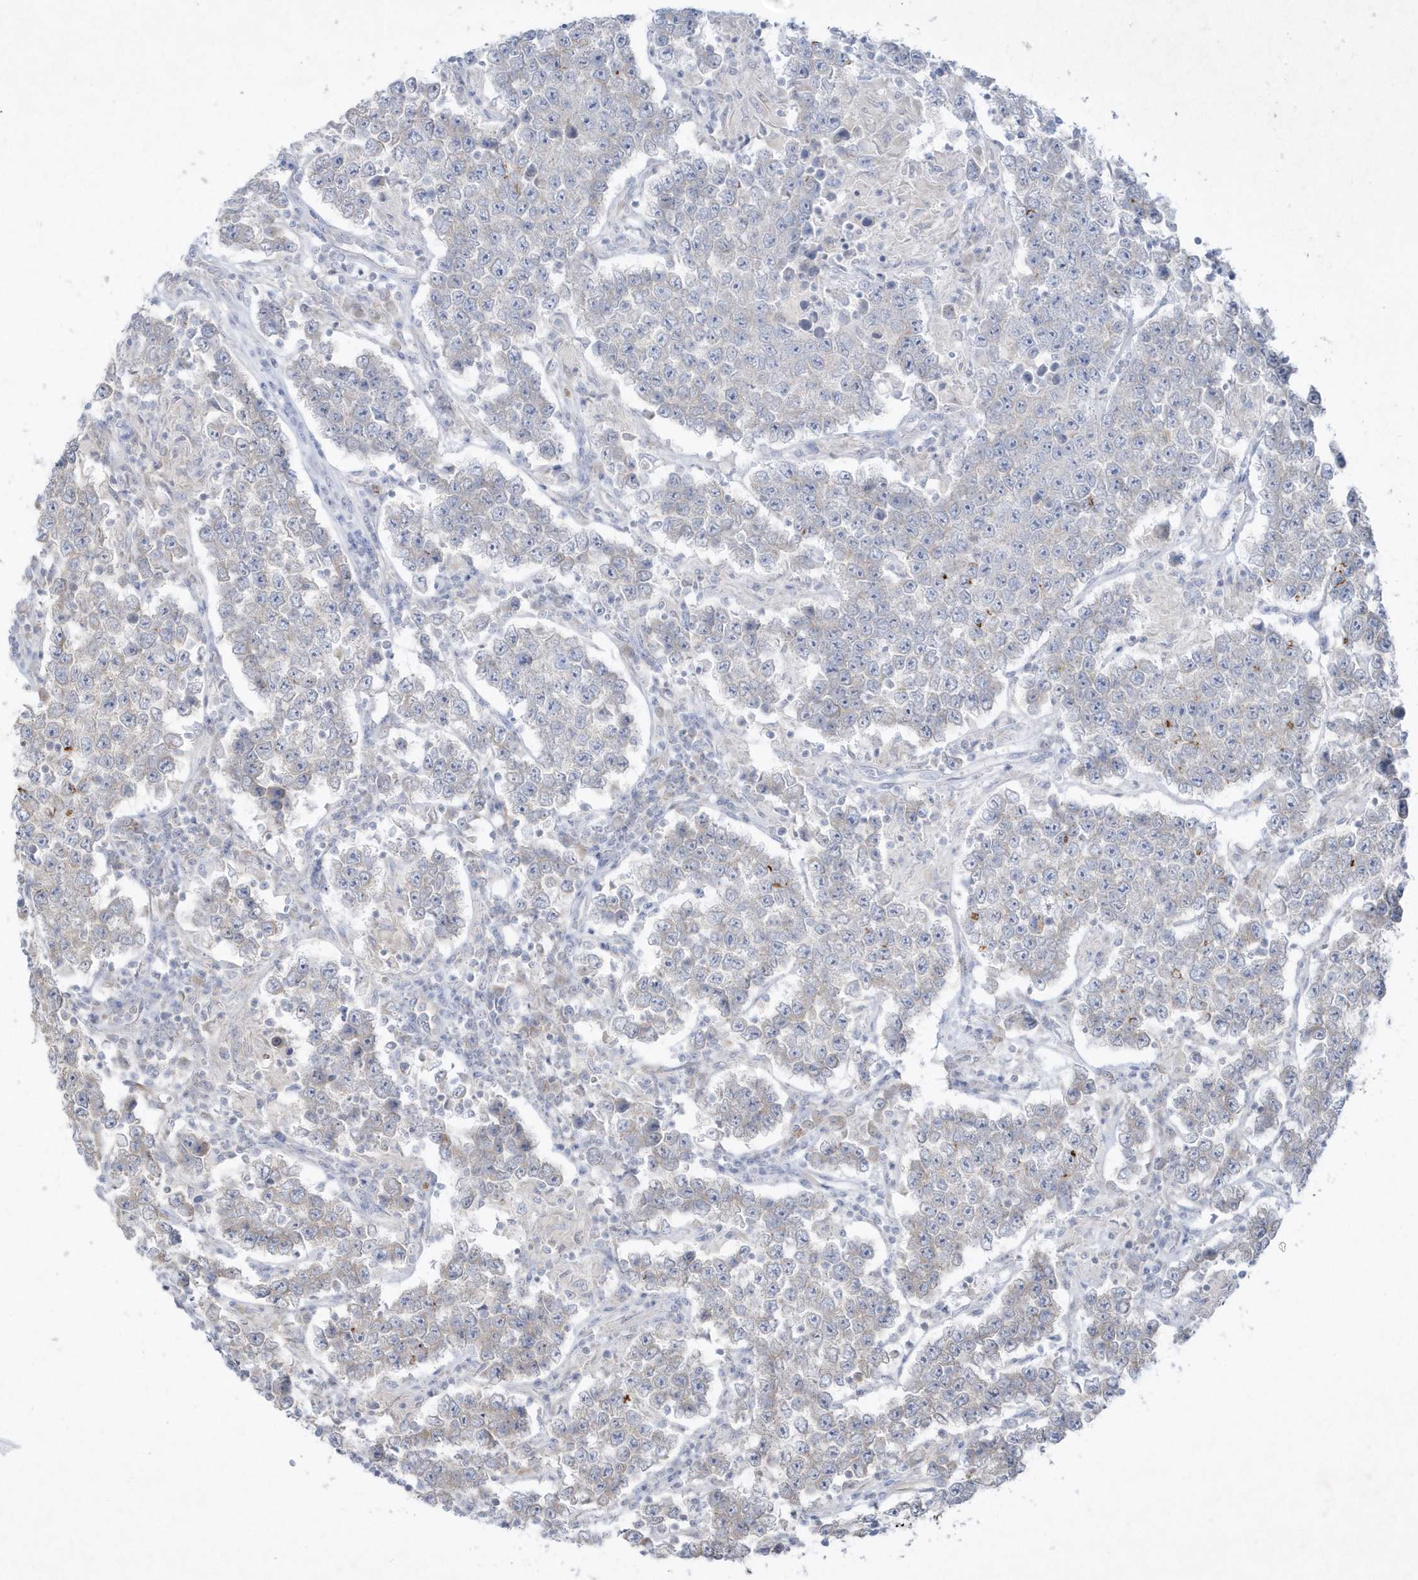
{"staining": {"intensity": "negative", "quantity": "none", "location": "none"}, "tissue": "testis cancer", "cell_type": "Tumor cells", "image_type": "cancer", "snomed": [{"axis": "morphology", "description": "Normal tissue, NOS"}, {"axis": "morphology", "description": "Urothelial carcinoma, High grade"}, {"axis": "morphology", "description": "Seminoma, NOS"}, {"axis": "morphology", "description": "Carcinoma, Embryonal, NOS"}, {"axis": "topography", "description": "Urinary bladder"}, {"axis": "topography", "description": "Testis"}], "caption": "IHC of human testis cancer (seminoma) reveals no expression in tumor cells.", "gene": "LARS1", "patient": {"sex": "male", "age": 41}}